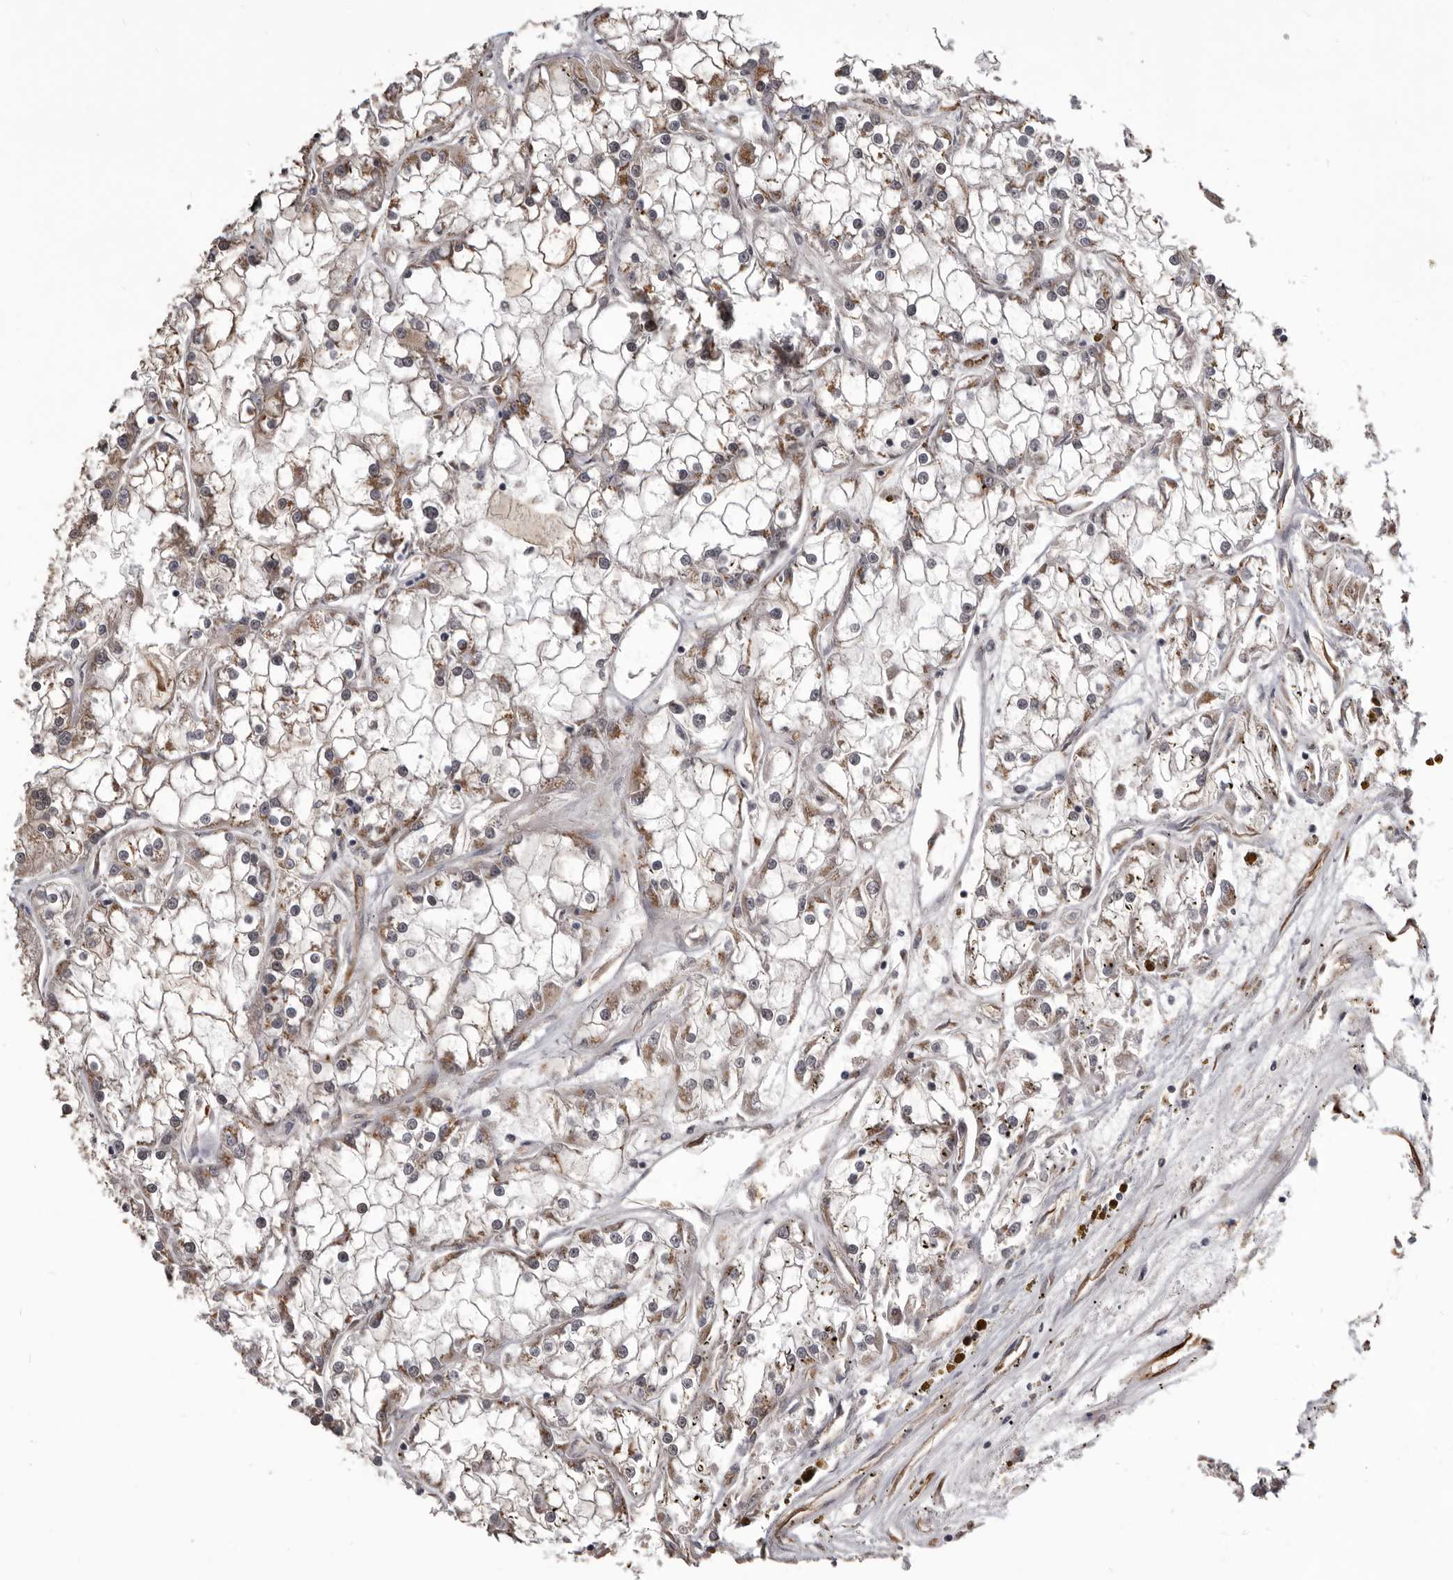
{"staining": {"intensity": "weak", "quantity": "25%-75%", "location": "cytoplasmic/membranous"}, "tissue": "renal cancer", "cell_type": "Tumor cells", "image_type": "cancer", "snomed": [{"axis": "morphology", "description": "Adenocarcinoma, NOS"}, {"axis": "topography", "description": "Kidney"}], "caption": "A photomicrograph showing weak cytoplasmic/membranous positivity in about 25%-75% of tumor cells in renal cancer, as visualized by brown immunohistochemical staining.", "gene": "ADAMTS20", "patient": {"sex": "female", "age": 52}}